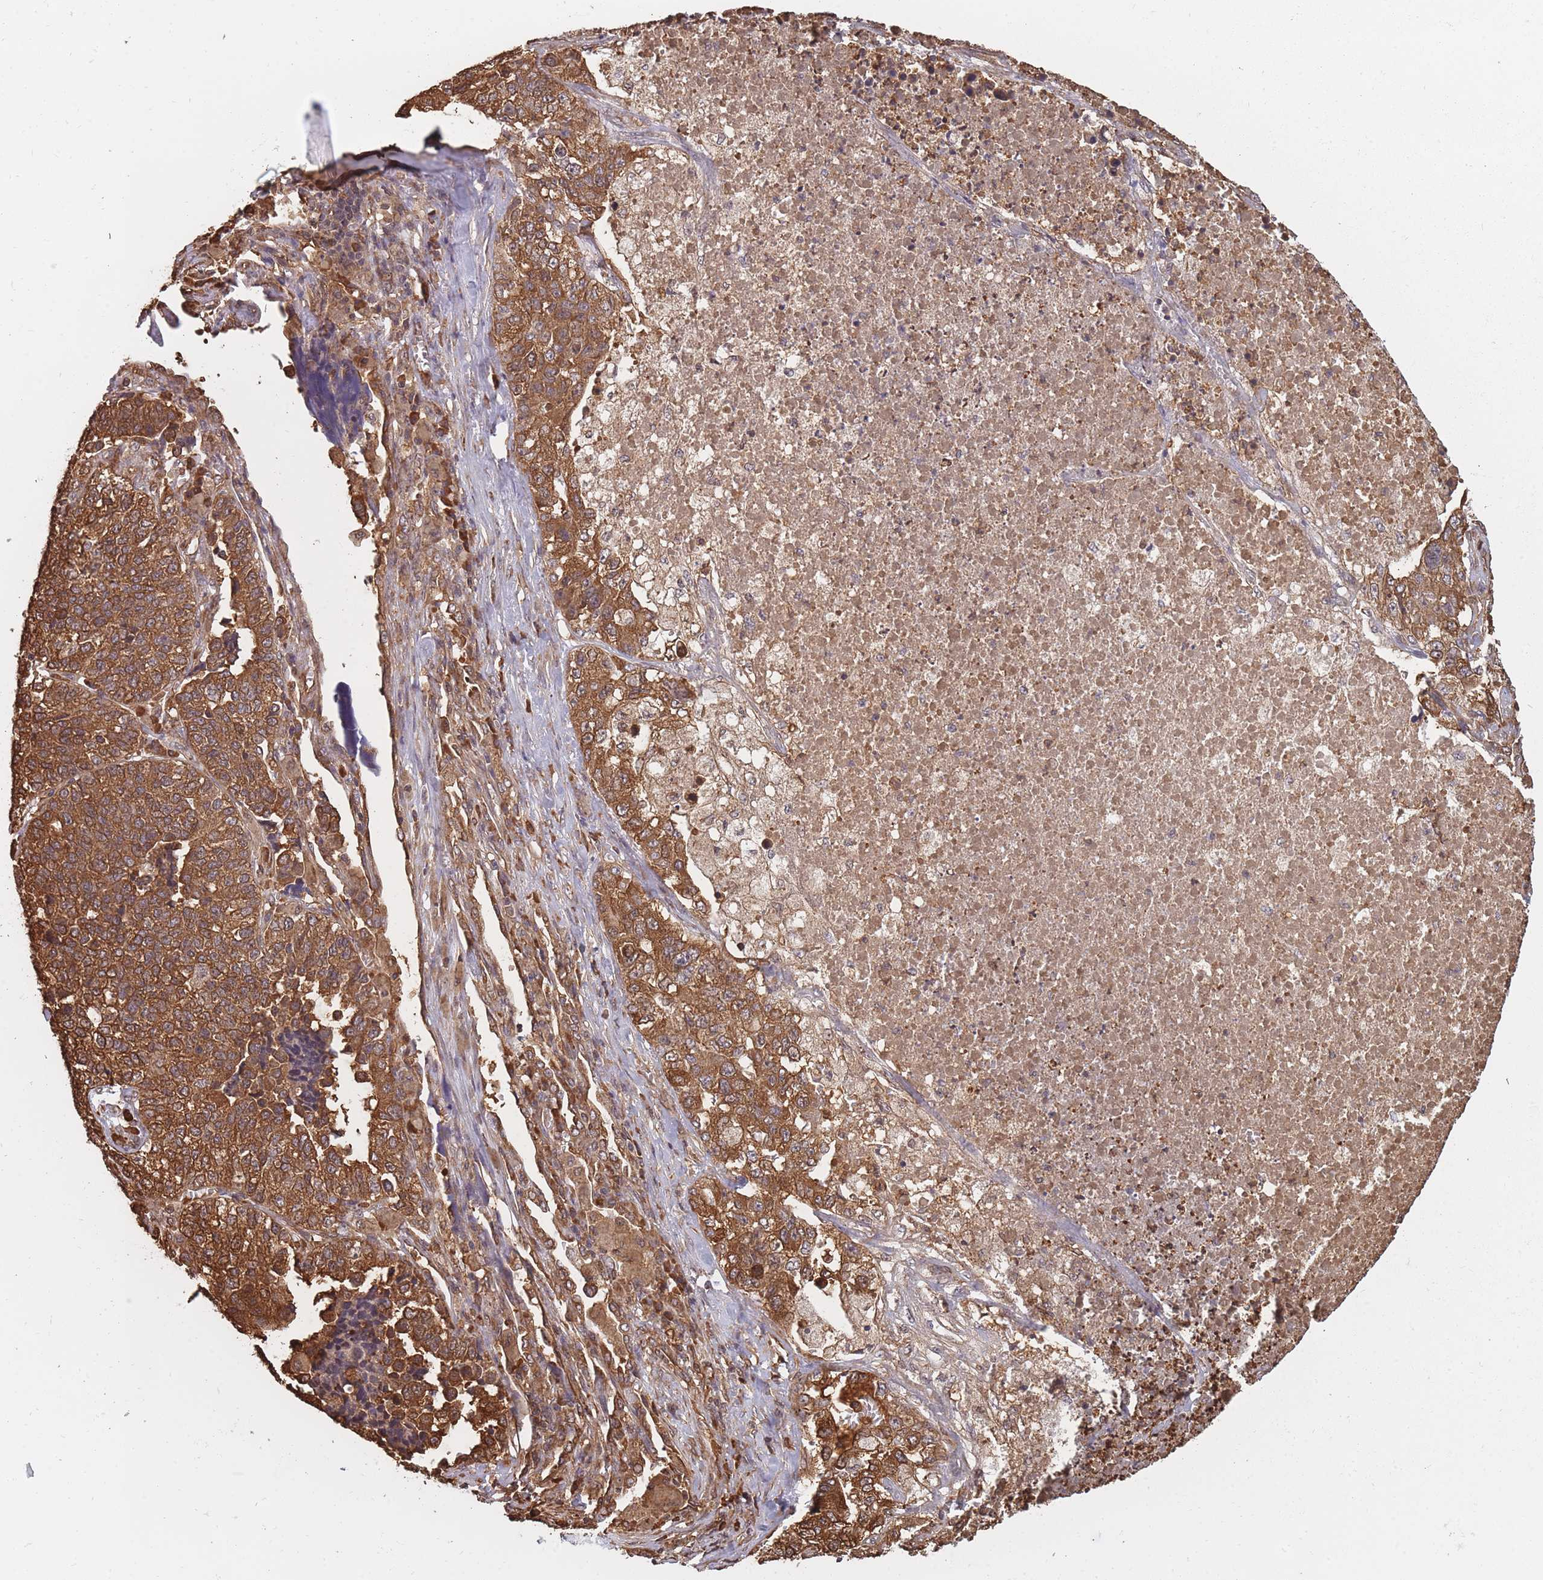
{"staining": {"intensity": "strong", "quantity": ">75%", "location": "cytoplasmic/membranous"}, "tissue": "lung cancer", "cell_type": "Tumor cells", "image_type": "cancer", "snomed": [{"axis": "morphology", "description": "Adenocarcinoma, NOS"}, {"axis": "topography", "description": "Lung"}], "caption": "Approximately >75% of tumor cells in human adenocarcinoma (lung) exhibit strong cytoplasmic/membranous protein expression as visualized by brown immunohistochemical staining.", "gene": "ARL13B", "patient": {"sex": "male", "age": 49}}